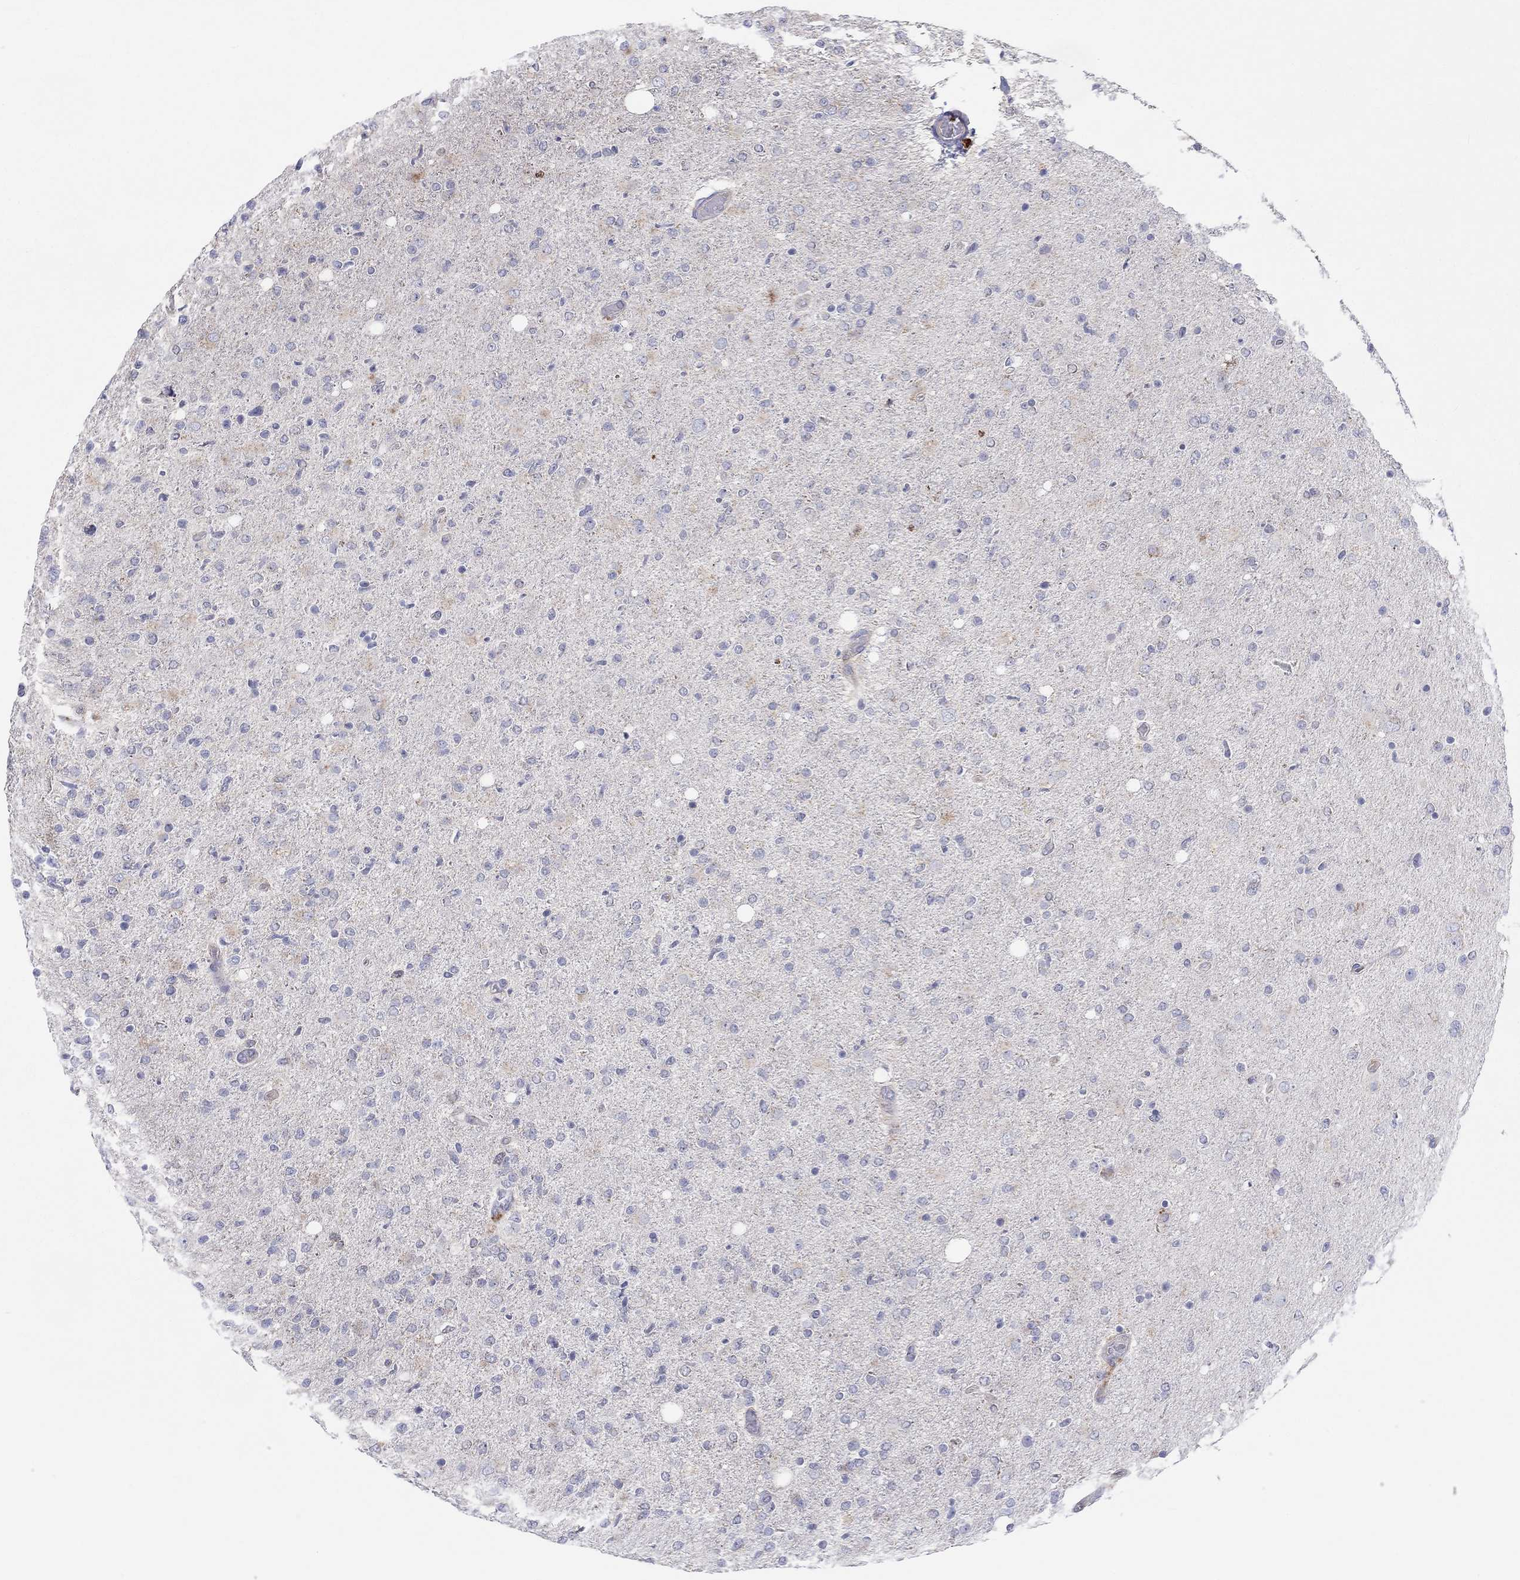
{"staining": {"intensity": "negative", "quantity": "none", "location": "none"}, "tissue": "glioma", "cell_type": "Tumor cells", "image_type": "cancer", "snomed": [{"axis": "morphology", "description": "Glioma, malignant, High grade"}, {"axis": "topography", "description": "Cerebral cortex"}], "caption": "This is an IHC histopathology image of human malignant glioma (high-grade). There is no staining in tumor cells.", "gene": "BCO2", "patient": {"sex": "male", "age": 70}}